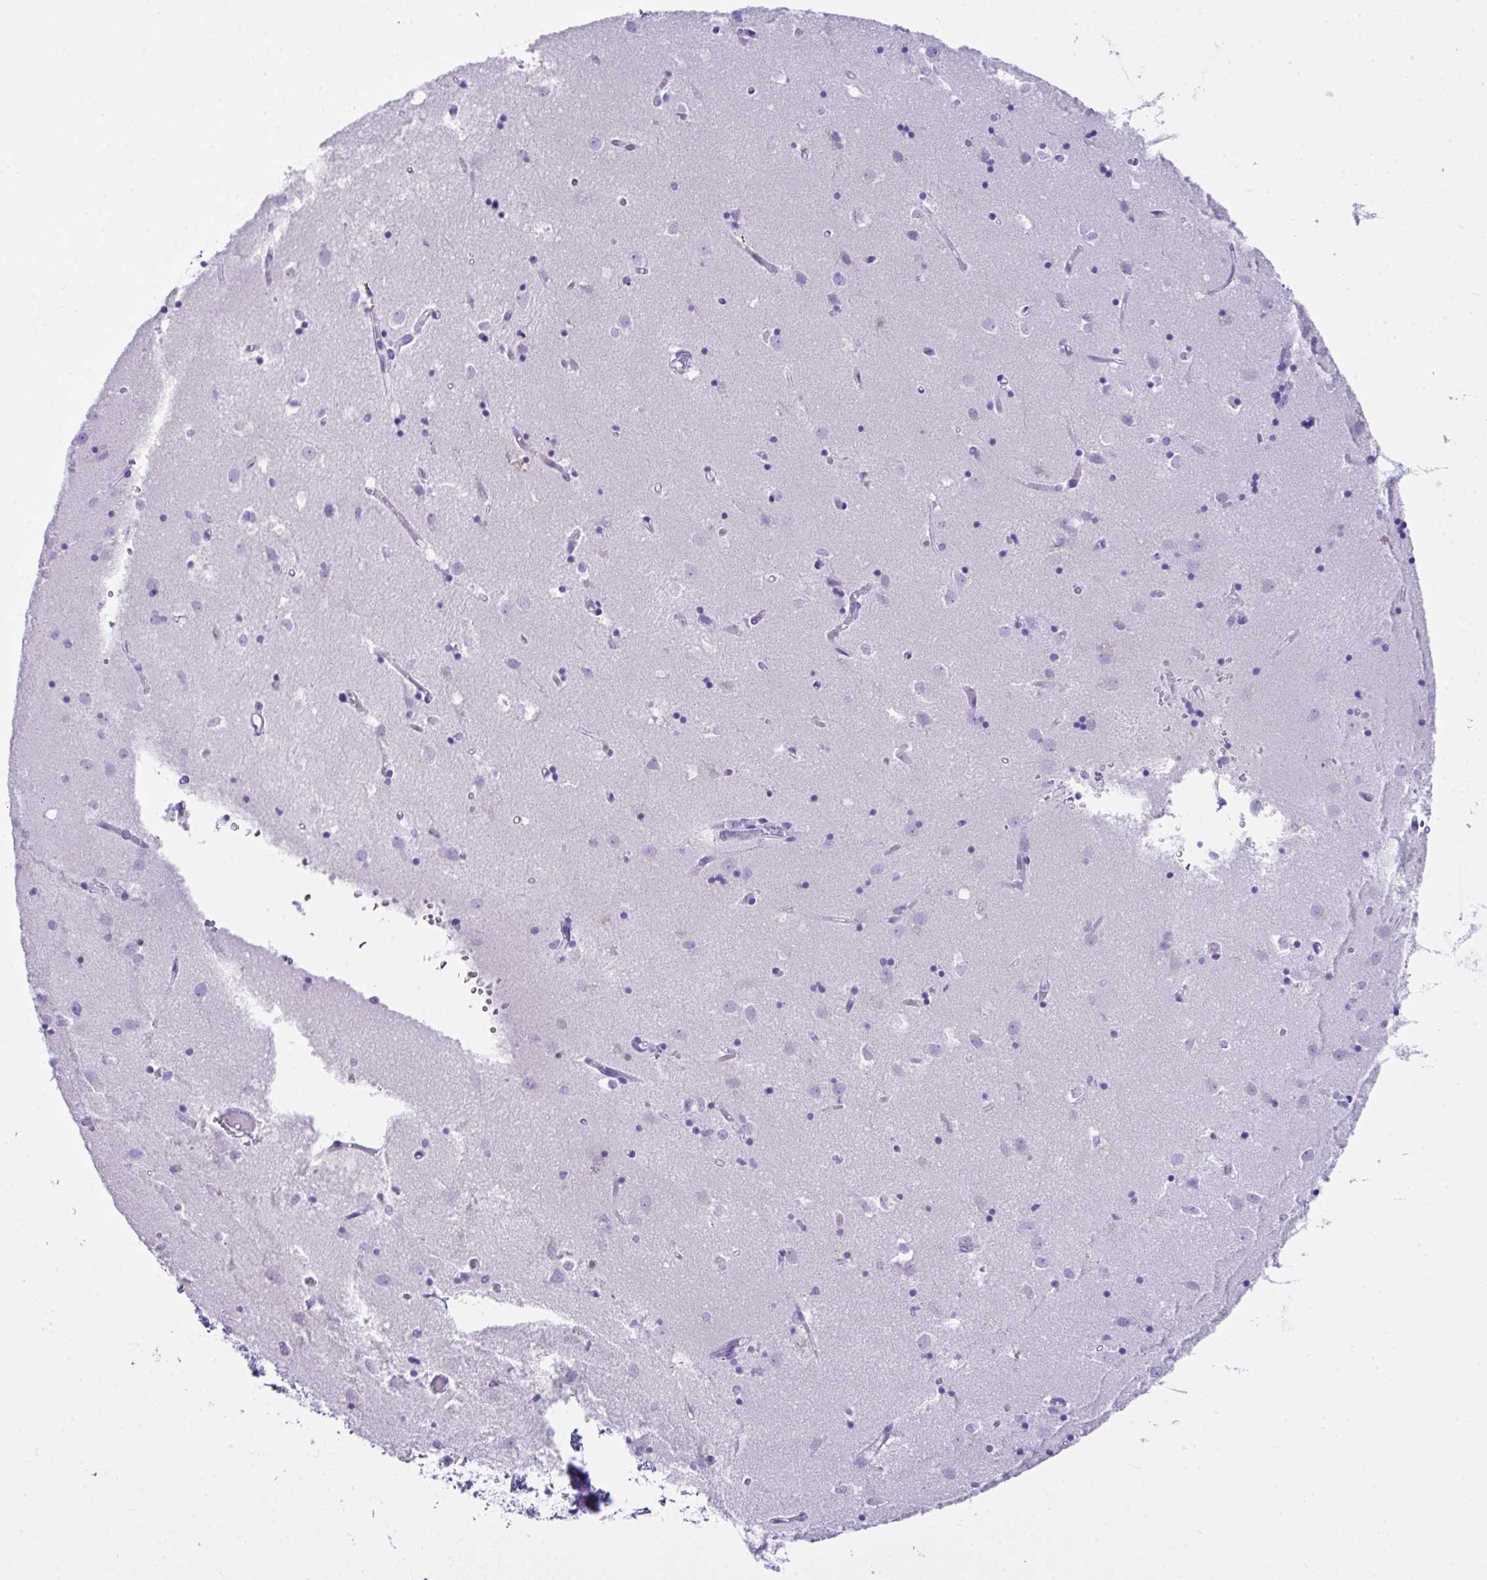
{"staining": {"intensity": "negative", "quantity": "none", "location": "none"}, "tissue": "caudate", "cell_type": "Glial cells", "image_type": "normal", "snomed": [{"axis": "morphology", "description": "Normal tissue, NOS"}, {"axis": "topography", "description": "Lateral ventricle wall"}], "caption": "Caudate stained for a protein using IHC exhibits no staining glial cells.", "gene": "LGALS4", "patient": {"sex": "male", "age": 70}}